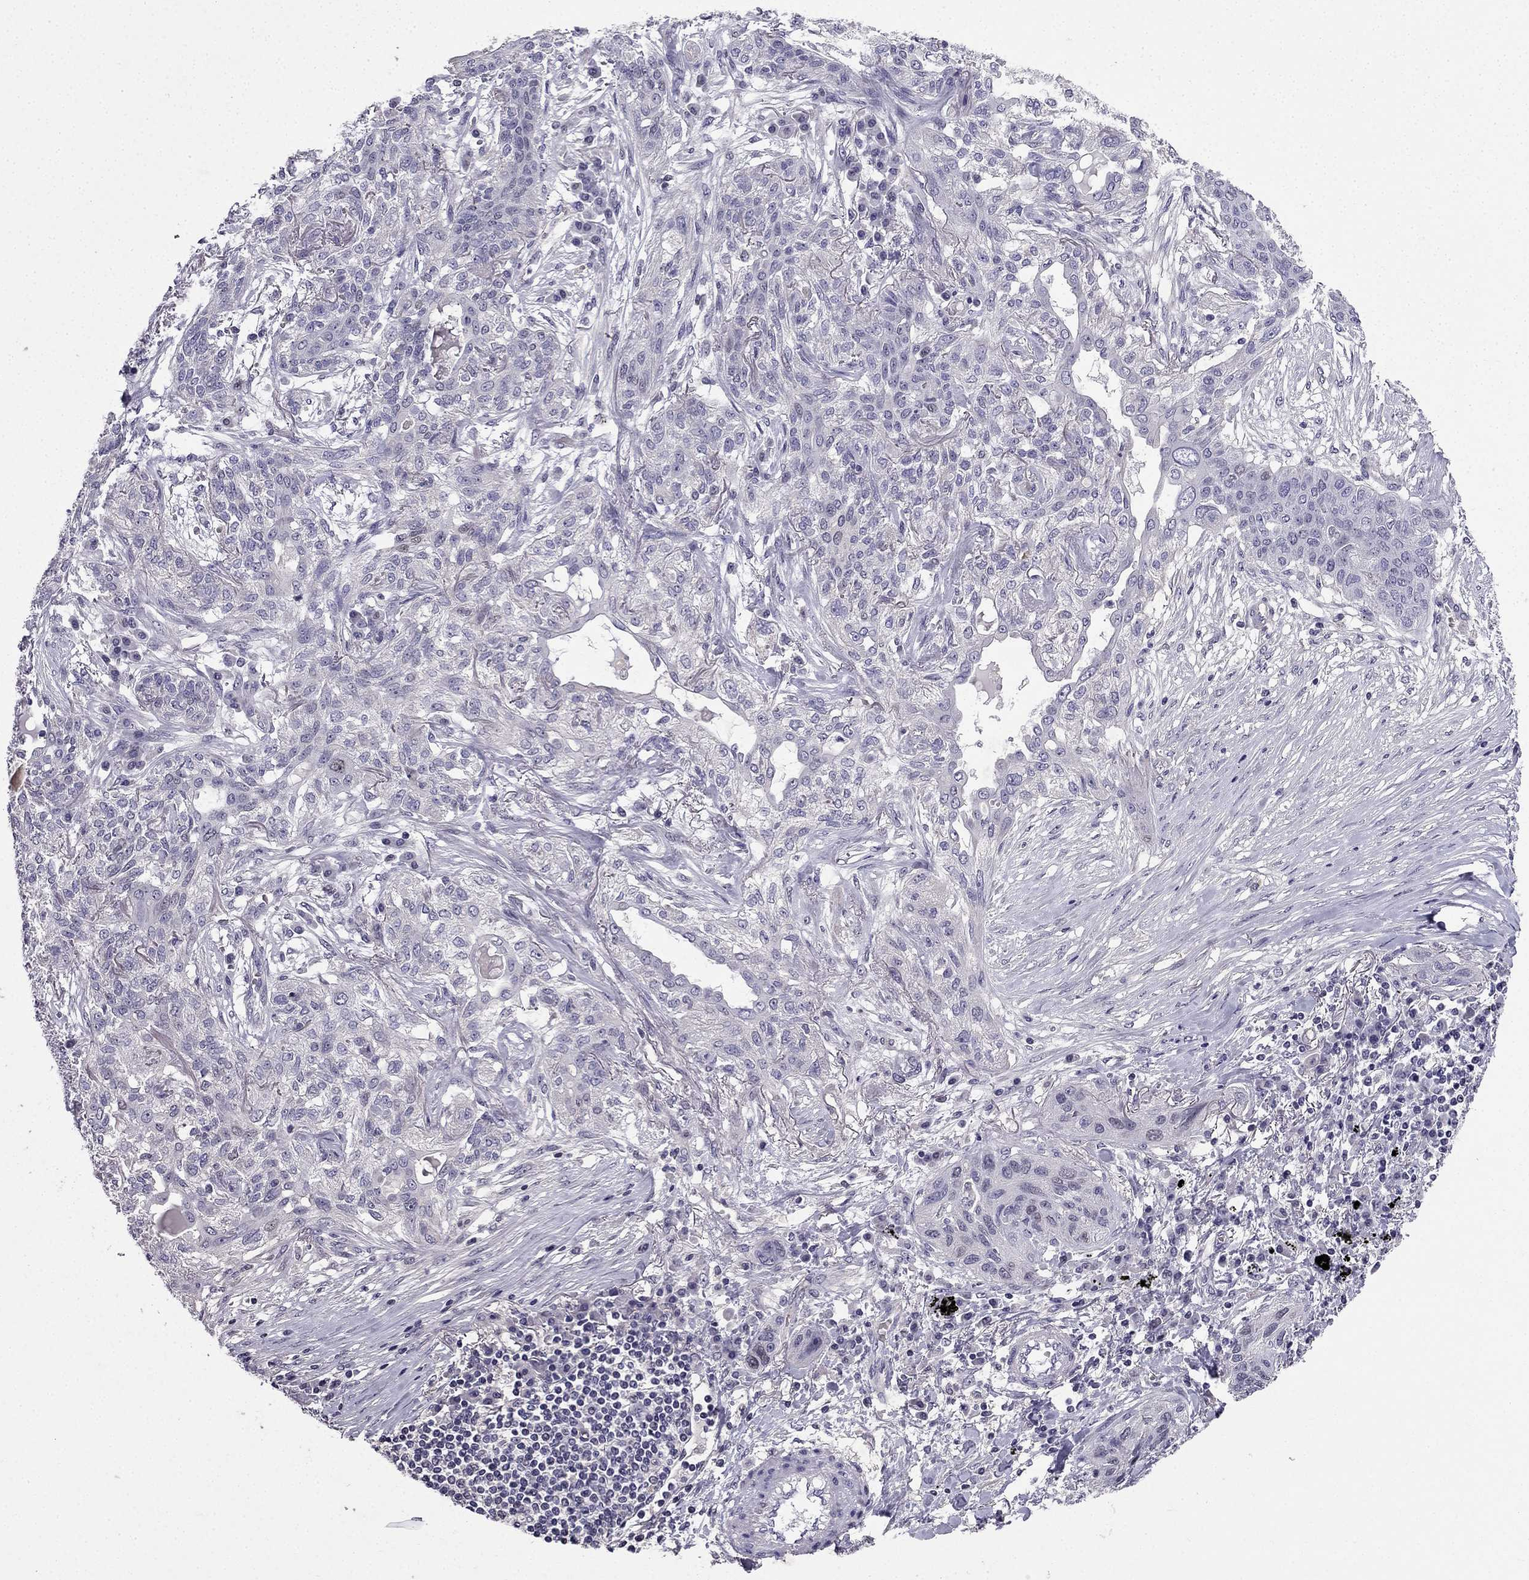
{"staining": {"intensity": "negative", "quantity": "none", "location": "none"}, "tissue": "lung cancer", "cell_type": "Tumor cells", "image_type": "cancer", "snomed": [{"axis": "morphology", "description": "Squamous cell carcinoma, NOS"}, {"axis": "topography", "description": "Lung"}], "caption": "DAB (3,3'-diaminobenzidine) immunohistochemical staining of lung cancer shows no significant expression in tumor cells.", "gene": "SLC6A2", "patient": {"sex": "female", "age": 70}}